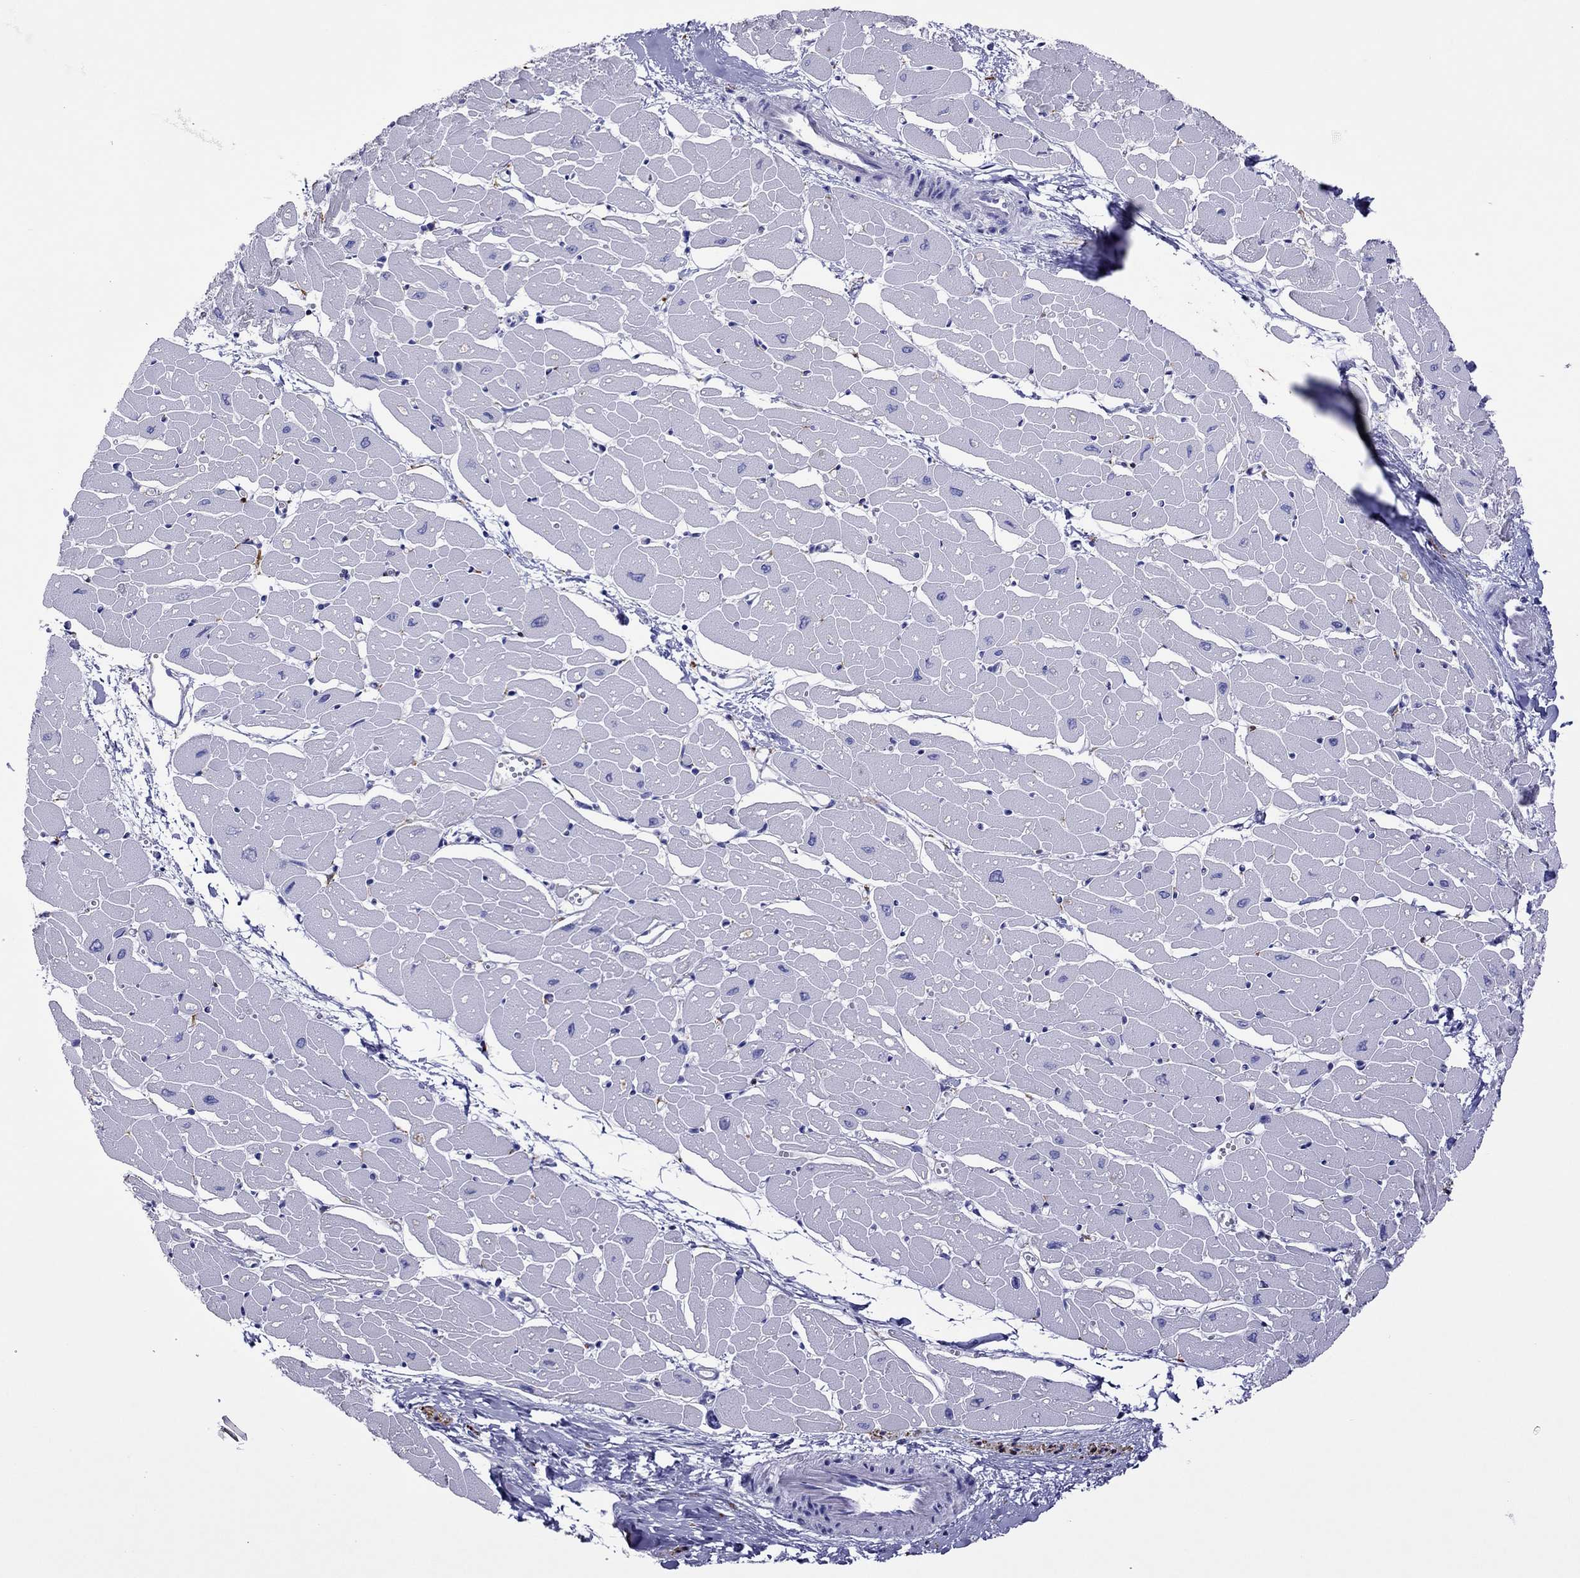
{"staining": {"intensity": "negative", "quantity": "none", "location": "none"}, "tissue": "heart muscle", "cell_type": "Cardiomyocytes", "image_type": "normal", "snomed": [{"axis": "morphology", "description": "Normal tissue, NOS"}, {"axis": "topography", "description": "Heart"}], "caption": "Heart muscle was stained to show a protein in brown. There is no significant positivity in cardiomyocytes.", "gene": "MPZ", "patient": {"sex": "male", "age": 57}}